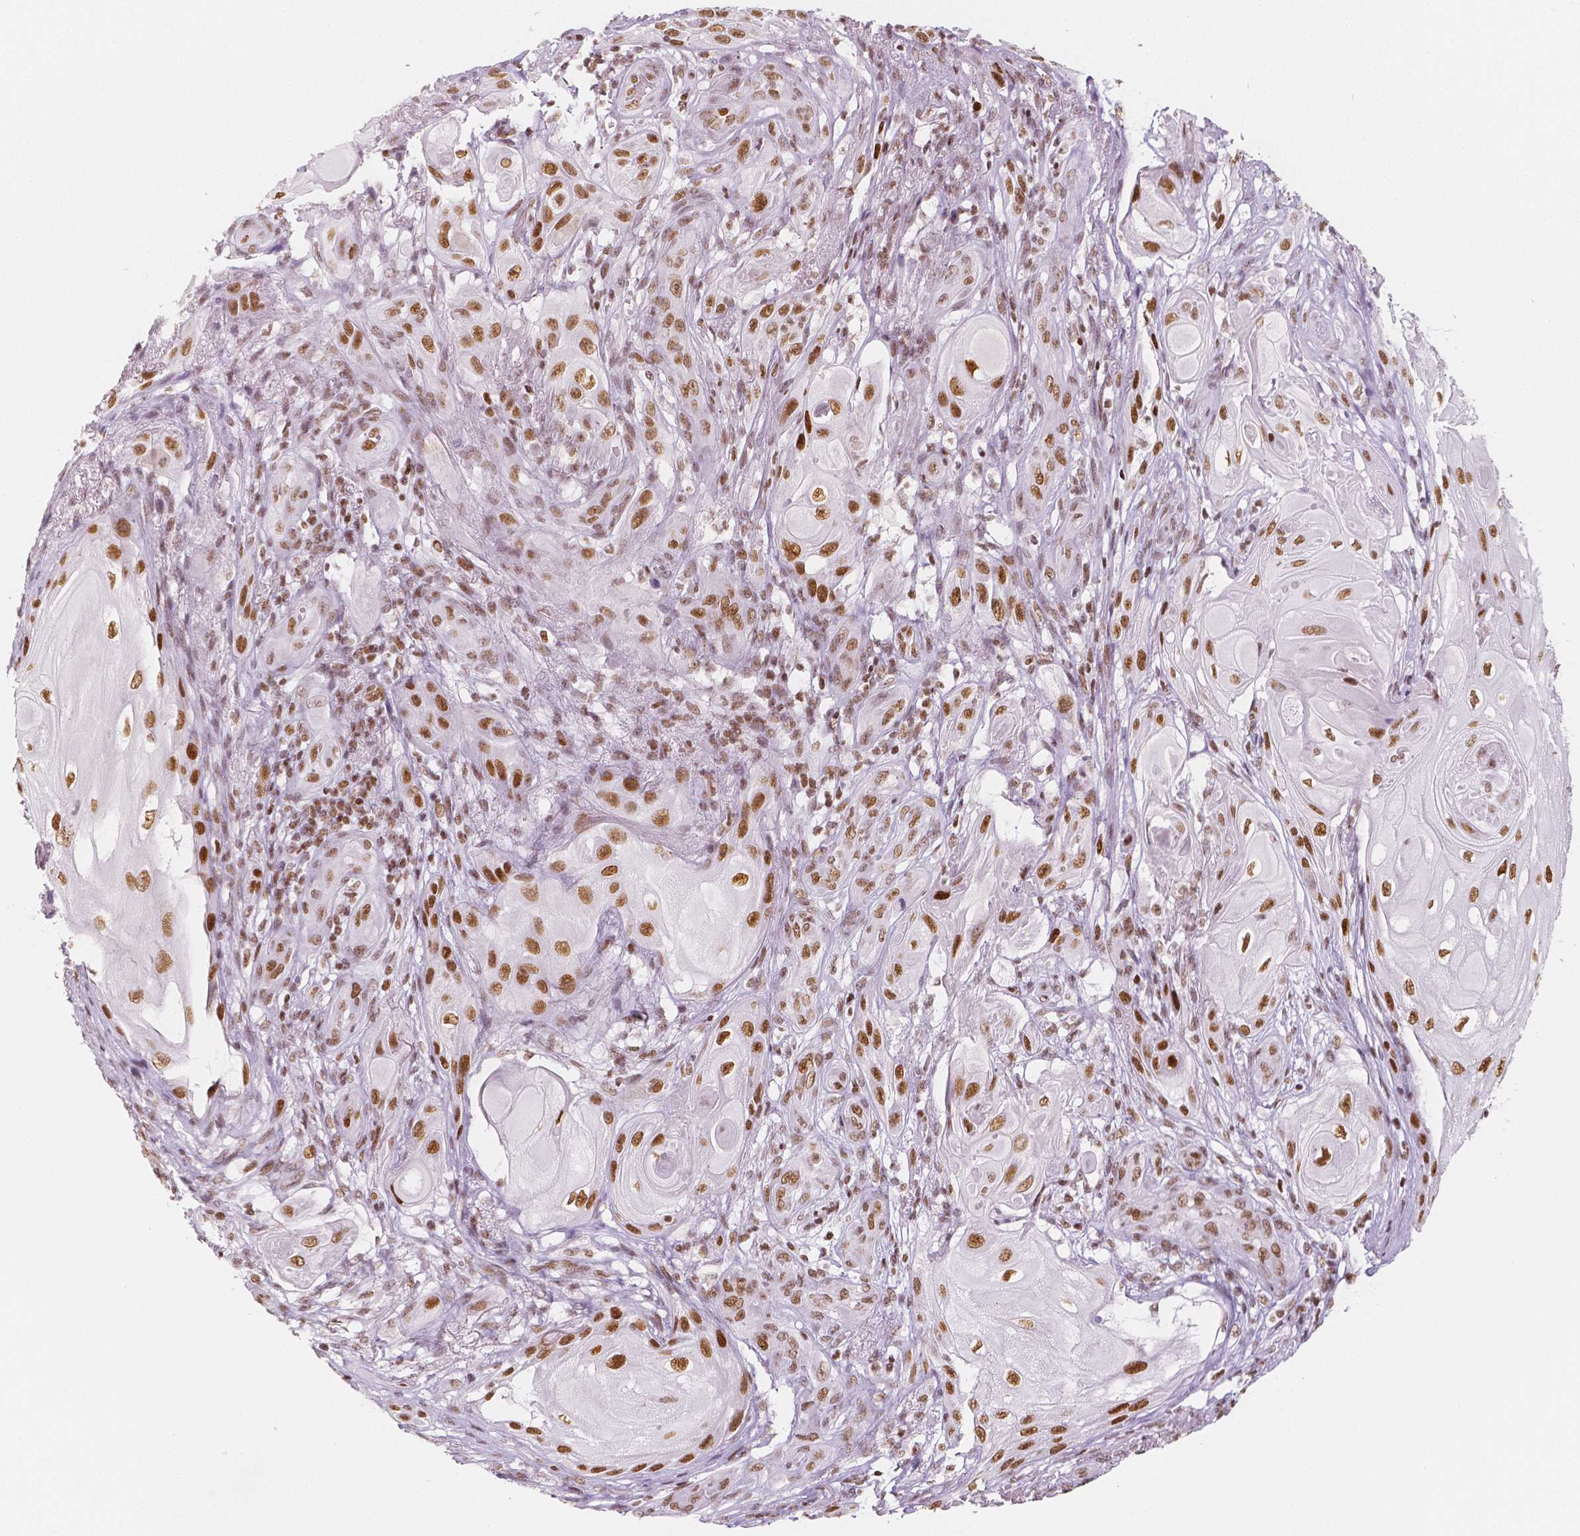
{"staining": {"intensity": "moderate", "quantity": ">75%", "location": "nuclear"}, "tissue": "skin cancer", "cell_type": "Tumor cells", "image_type": "cancer", "snomed": [{"axis": "morphology", "description": "Squamous cell carcinoma, NOS"}, {"axis": "topography", "description": "Skin"}], "caption": "Moderate nuclear positivity is identified in about >75% of tumor cells in skin squamous cell carcinoma.", "gene": "HDAC1", "patient": {"sex": "male", "age": 62}}